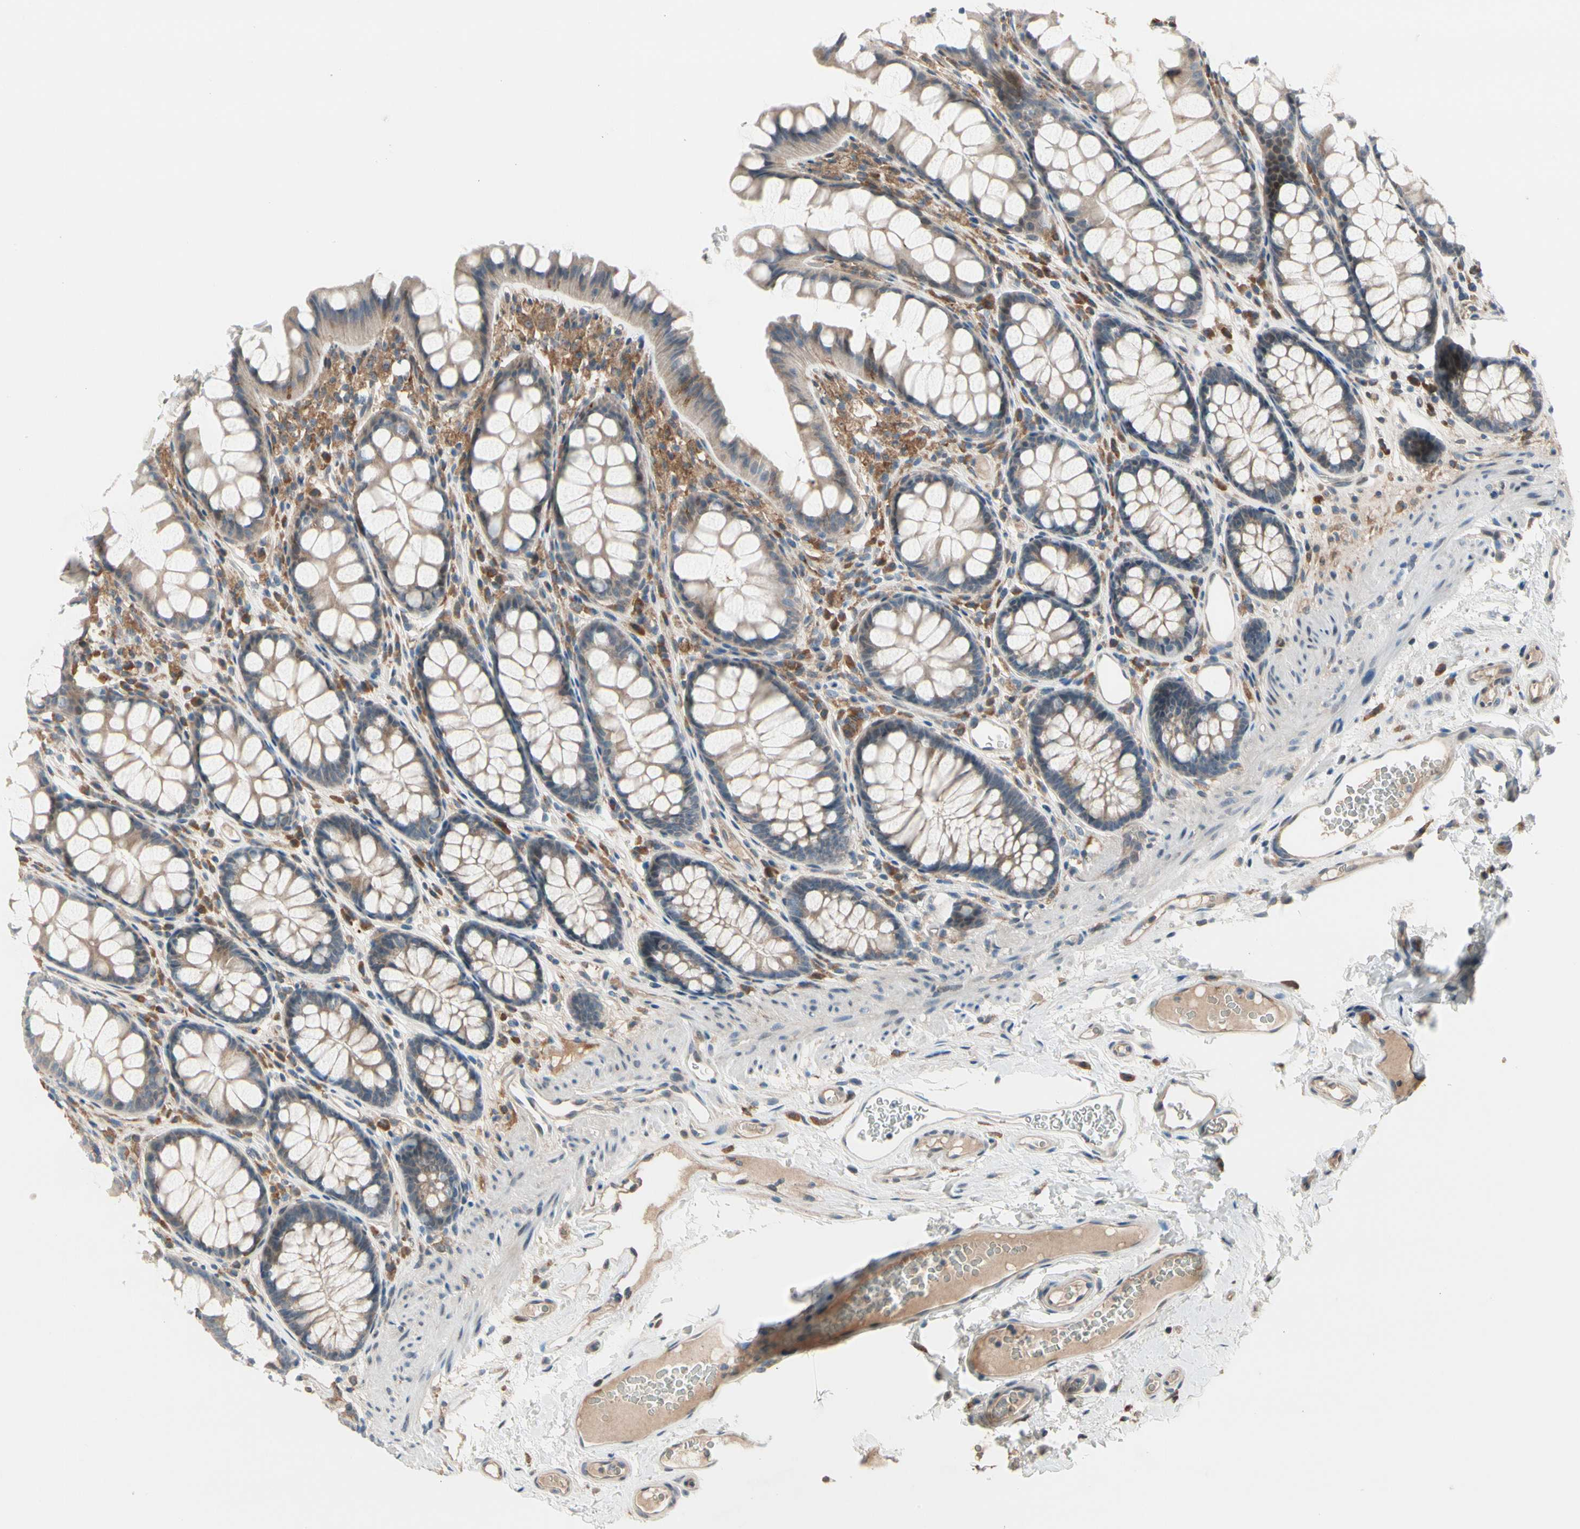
{"staining": {"intensity": "moderate", "quantity": ">75%", "location": "cytoplasmic/membranous"}, "tissue": "colon", "cell_type": "Endothelial cells", "image_type": "normal", "snomed": [{"axis": "morphology", "description": "Normal tissue, NOS"}, {"axis": "topography", "description": "Colon"}], "caption": "Colon stained for a protein reveals moderate cytoplasmic/membranous positivity in endothelial cells. Nuclei are stained in blue.", "gene": "SNX29", "patient": {"sex": "female", "age": 55}}